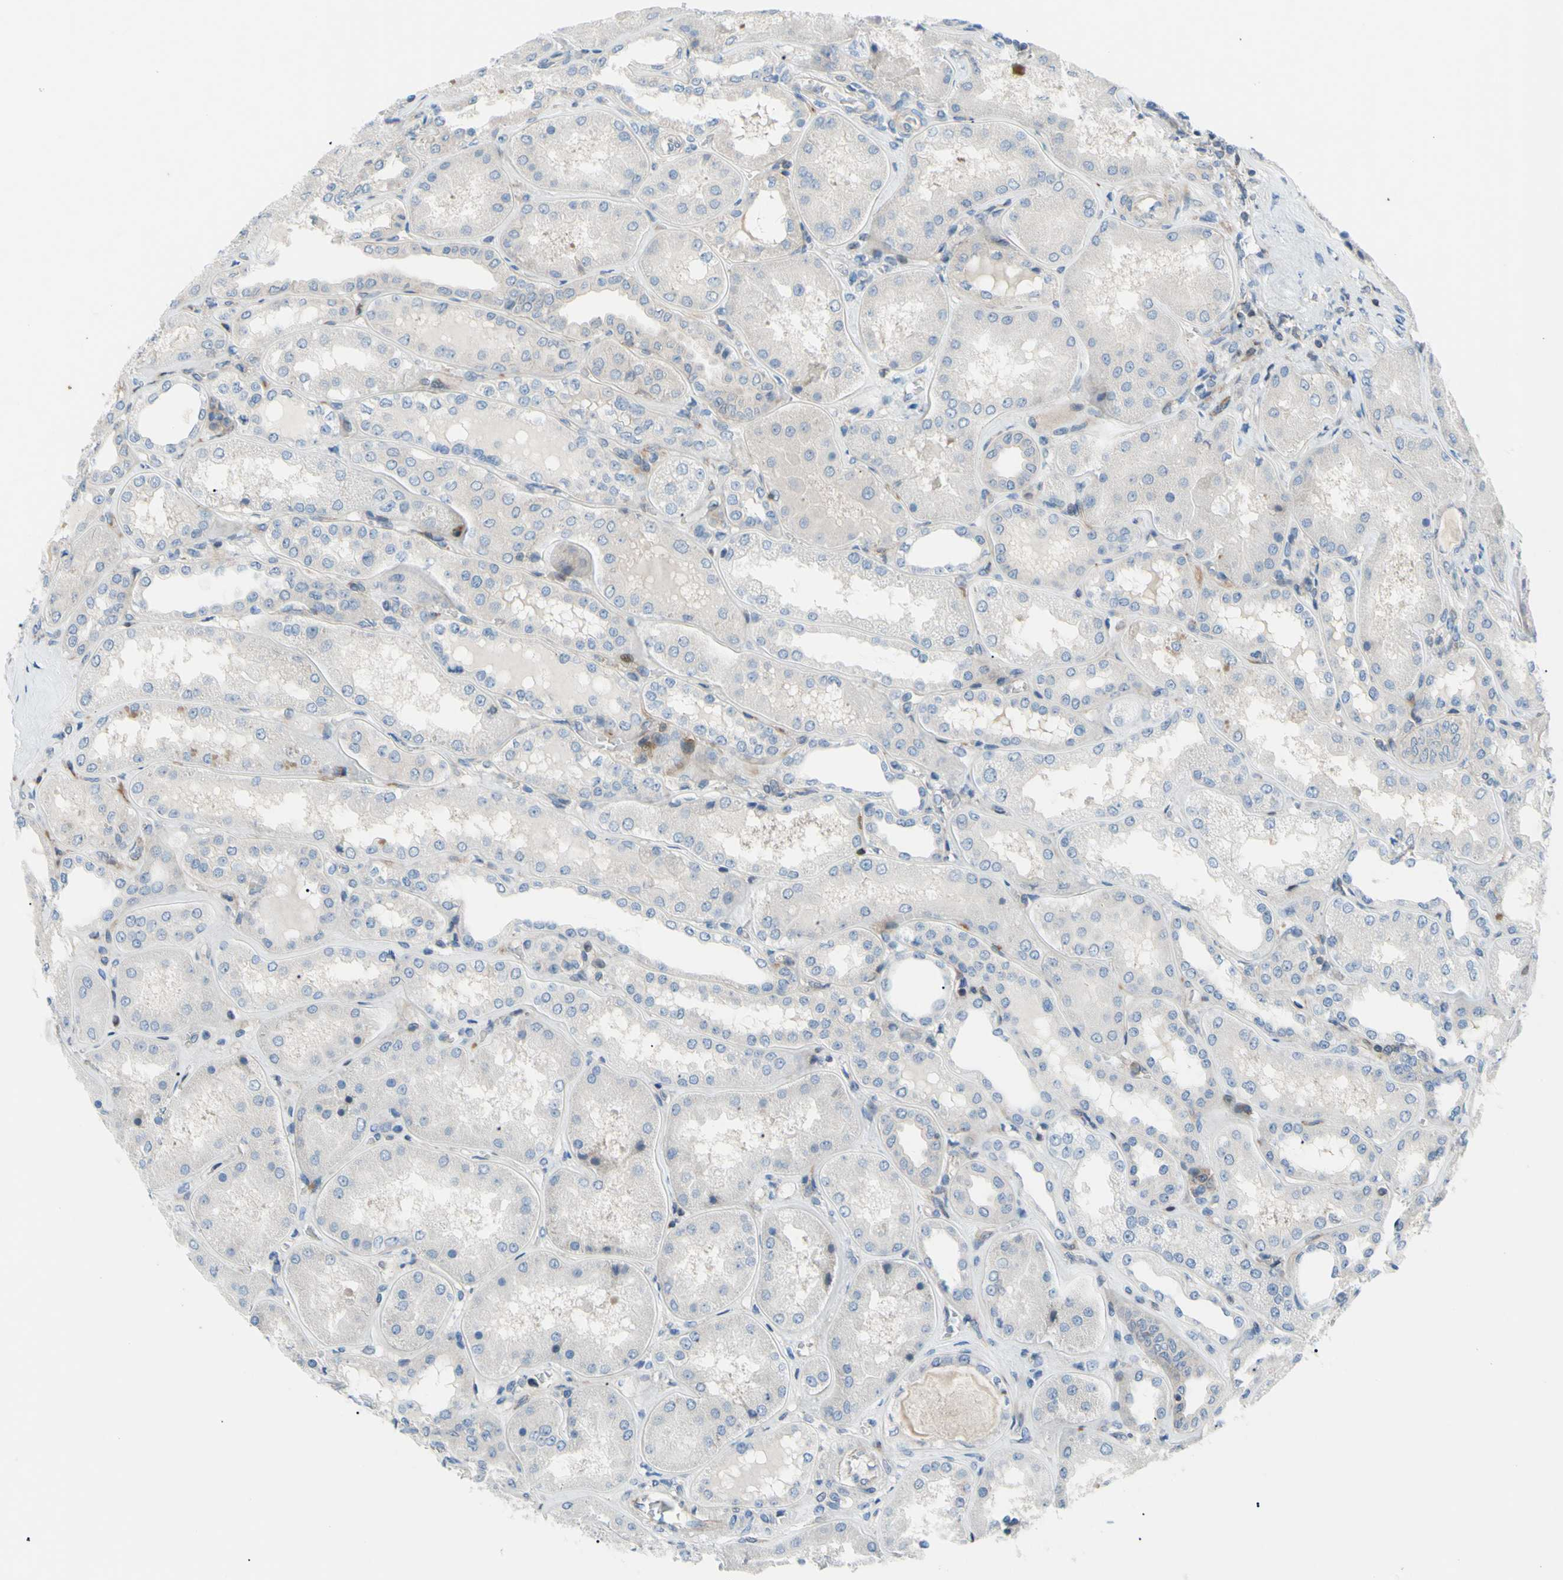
{"staining": {"intensity": "moderate", "quantity": "<25%", "location": "cytoplasmic/membranous"}, "tissue": "kidney", "cell_type": "Cells in glomeruli", "image_type": "normal", "snomed": [{"axis": "morphology", "description": "Normal tissue, NOS"}, {"axis": "topography", "description": "Kidney"}], "caption": "Protein positivity by IHC displays moderate cytoplasmic/membranous staining in about <25% of cells in glomeruli in normal kidney. (DAB (3,3'-diaminobenzidine) = brown stain, brightfield microscopy at high magnification).", "gene": "PAK2", "patient": {"sex": "female", "age": 56}}